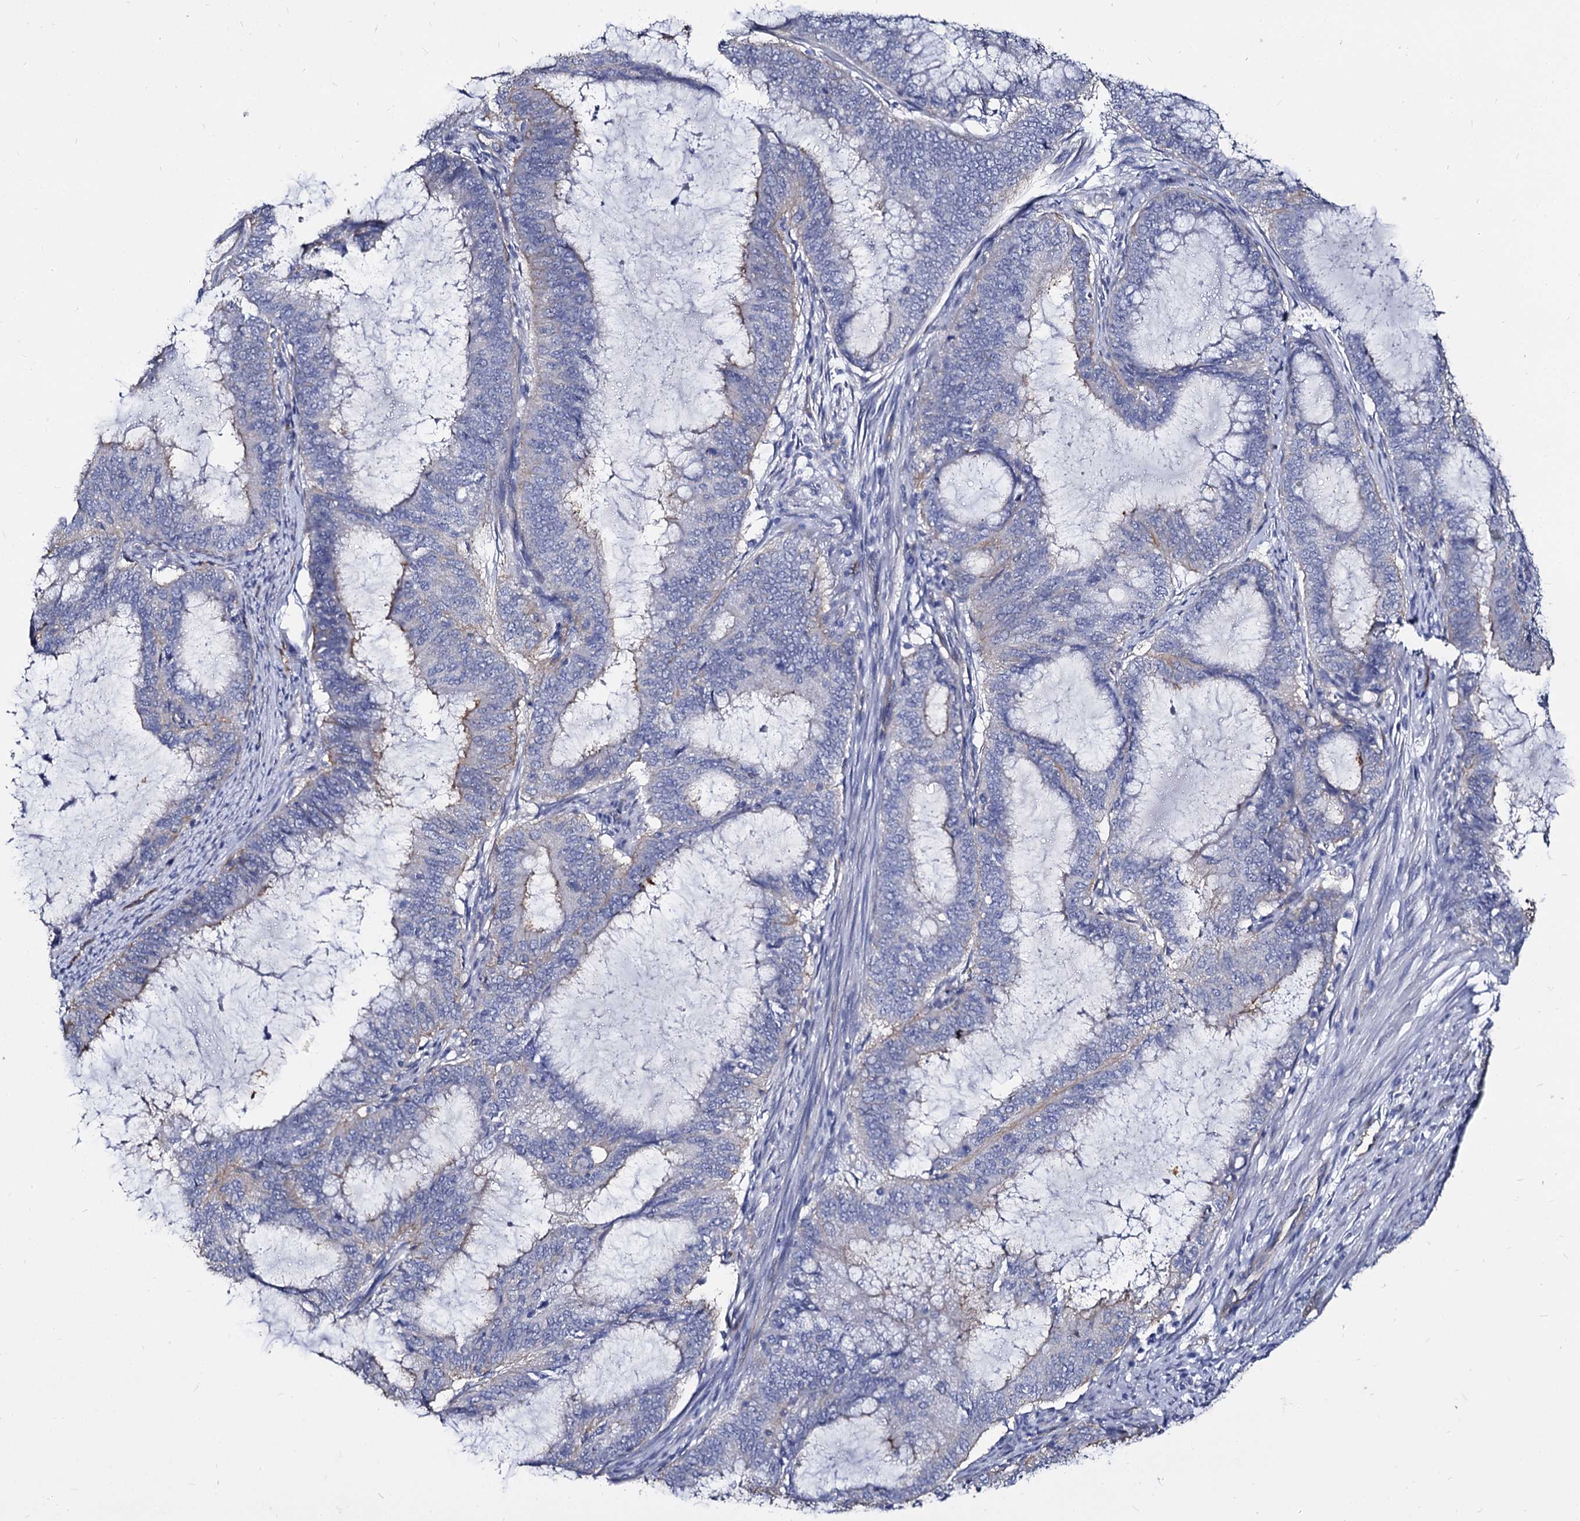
{"staining": {"intensity": "negative", "quantity": "none", "location": "none"}, "tissue": "endometrial cancer", "cell_type": "Tumor cells", "image_type": "cancer", "snomed": [{"axis": "morphology", "description": "Adenocarcinoma, NOS"}, {"axis": "topography", "description": "Endometrium"}], "caption": "The histopathology image shows no staining of tumor cells in endometrial adenocarcinoma.", "gene": "CBFB", "patient": {"sex": "female", "age": 51}}